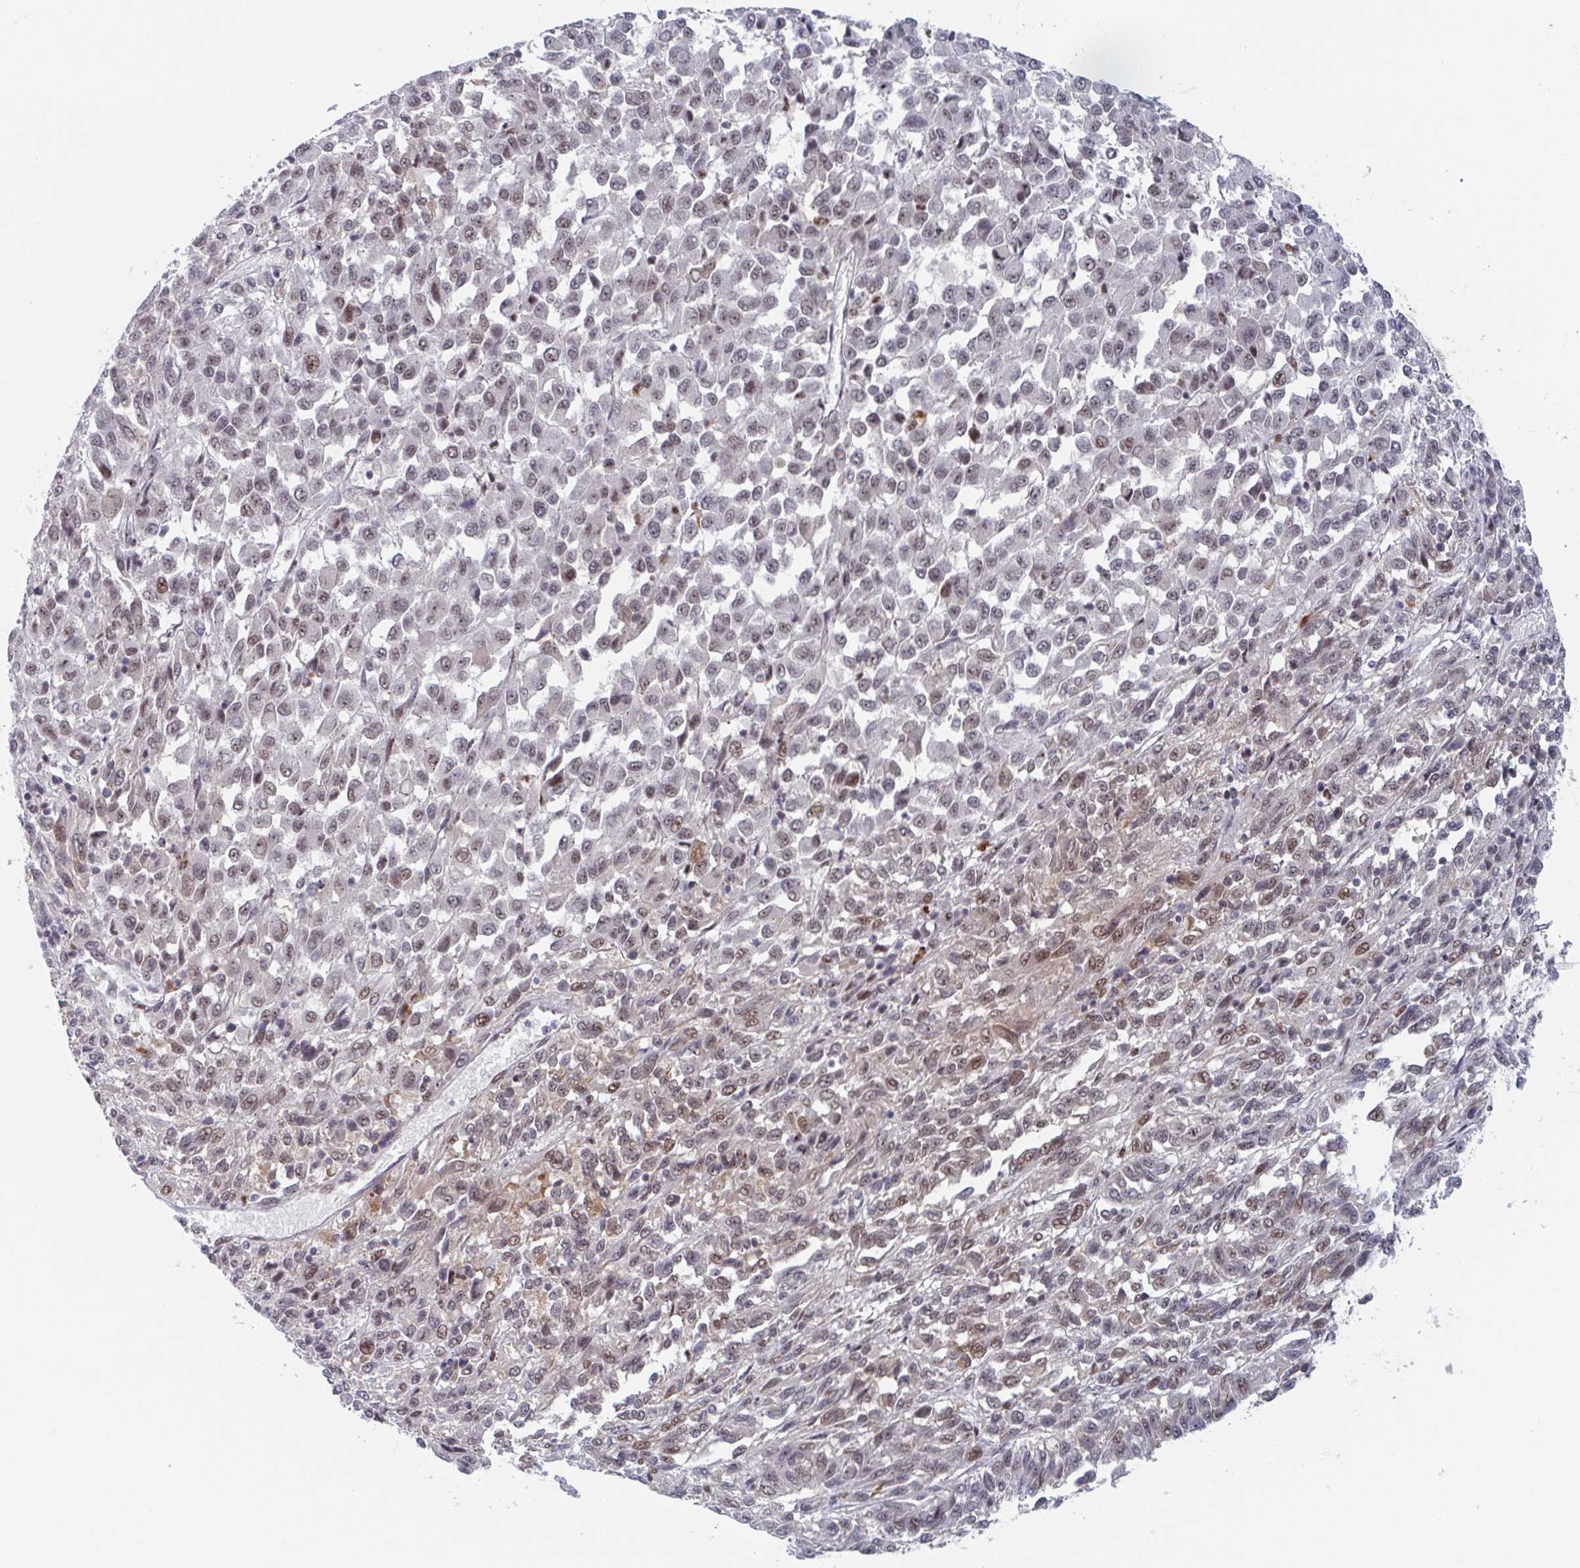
{"staining": {"intensity": "moderate", "quantity": "25%-75%", "location": "nuclear"}, "tissue": "melanoma", "cell_type": "Tumor cells", "image_type": "cancer", "snomed": [{"axis": "morphology", "description": "Malignant melanoma, Metastatic site"}, {"axis": "topography", "description": "Lung"}], "caption": "Melanoma stained with a brown dye demonstrates moderate nuclear positive expression in about 25%-75% of tumor cells.", "gene": "RNF212", "patient": {"sex": "male", "age": 64}}